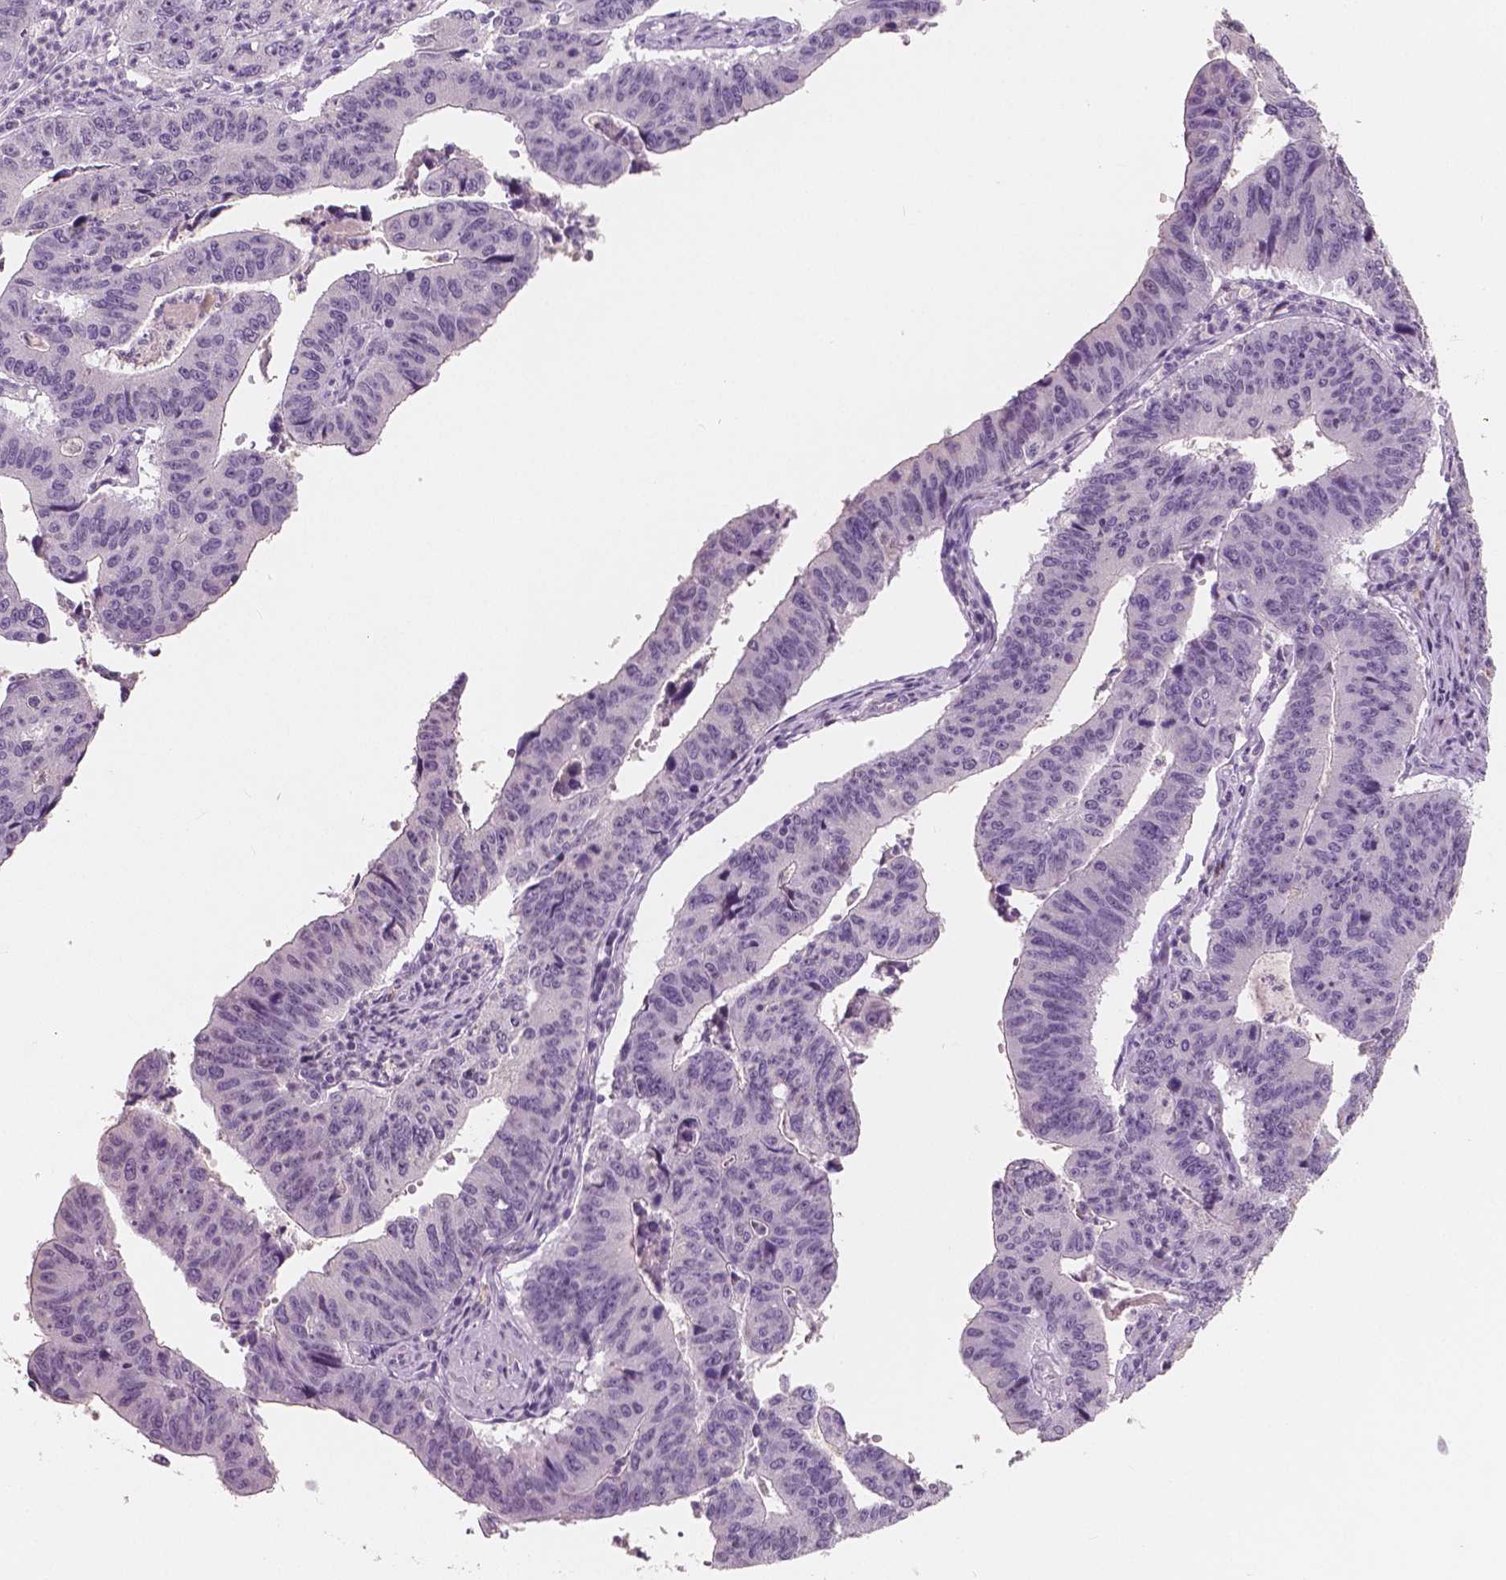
{"staining": {"intensity": "negative", "quantity": "none", "location": "none"}, "tissue": "stomach cancer", "cell_type": "Tumor cells", "image_type": "cancer", "snomed": [{"axis": "morphology", "description": "Adenocarcinoma, NOS"}, {"axis": "topography", "description": "Stomach"}], "caption": "Tumor cells are negative for brown protein staining in stomach cancer (adenocarcinoma).", "gene": "KIT", "patient": {"sex": "male", "age": 59}}